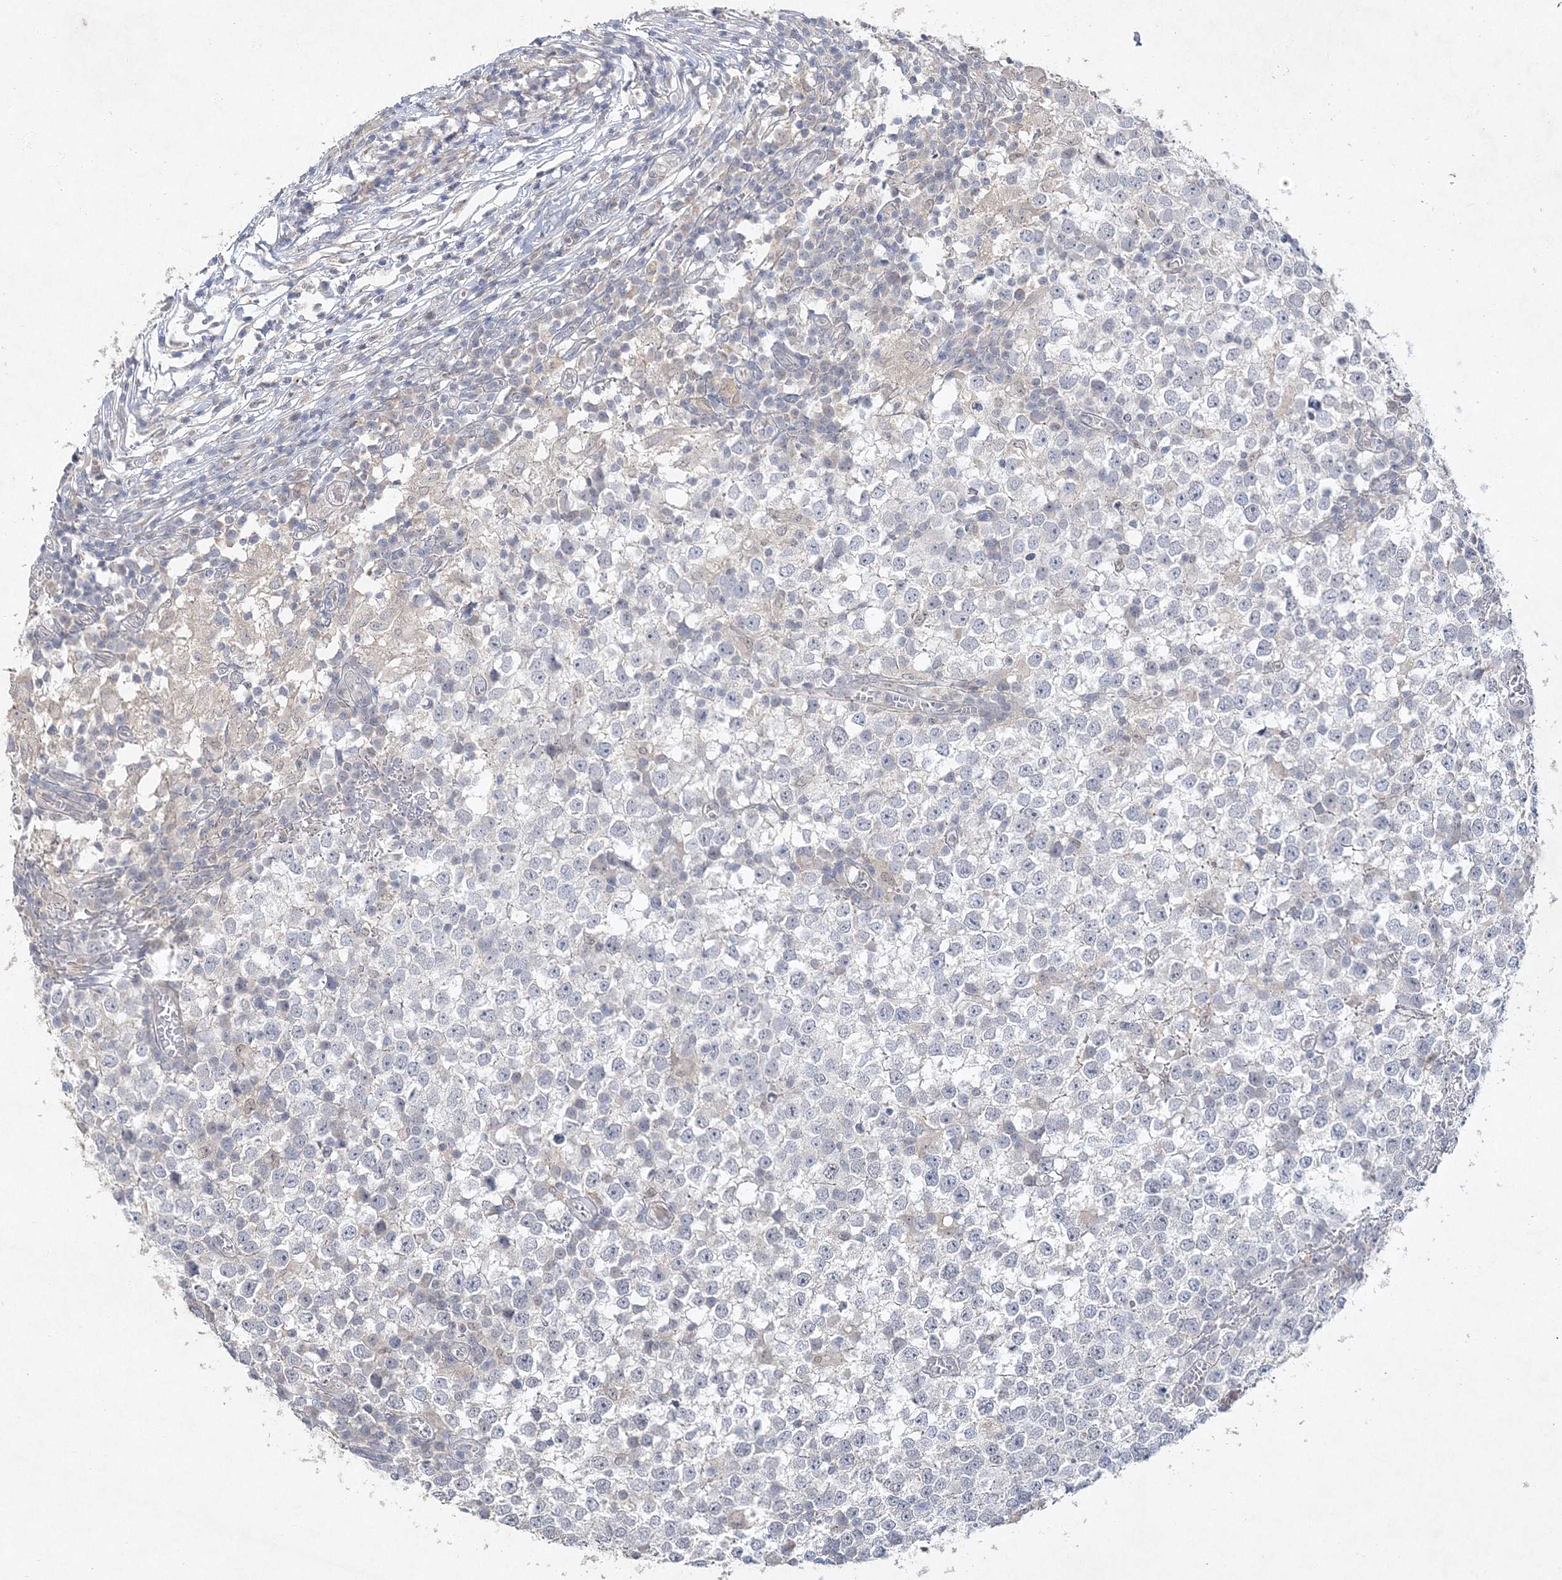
{"staining": {"intensity": "negative", "quantity": "none", "location": "none"}, "tissue": "testis cancer", "cell_type": "Tumor cells", "image_type": "cancer", "snomed": [{"axis": "morphology", "description": "Seminoma, NOS"}, {"axis": "topography", "description": "Testis"}], "caption": "IHC histopathology image of neoplastic tissue: testis seminoma stained with DAB exhibits no significant protein staining in tumor cells.", "gene": "MAT2B", "patient": {"sex": "male", "age": 65}}